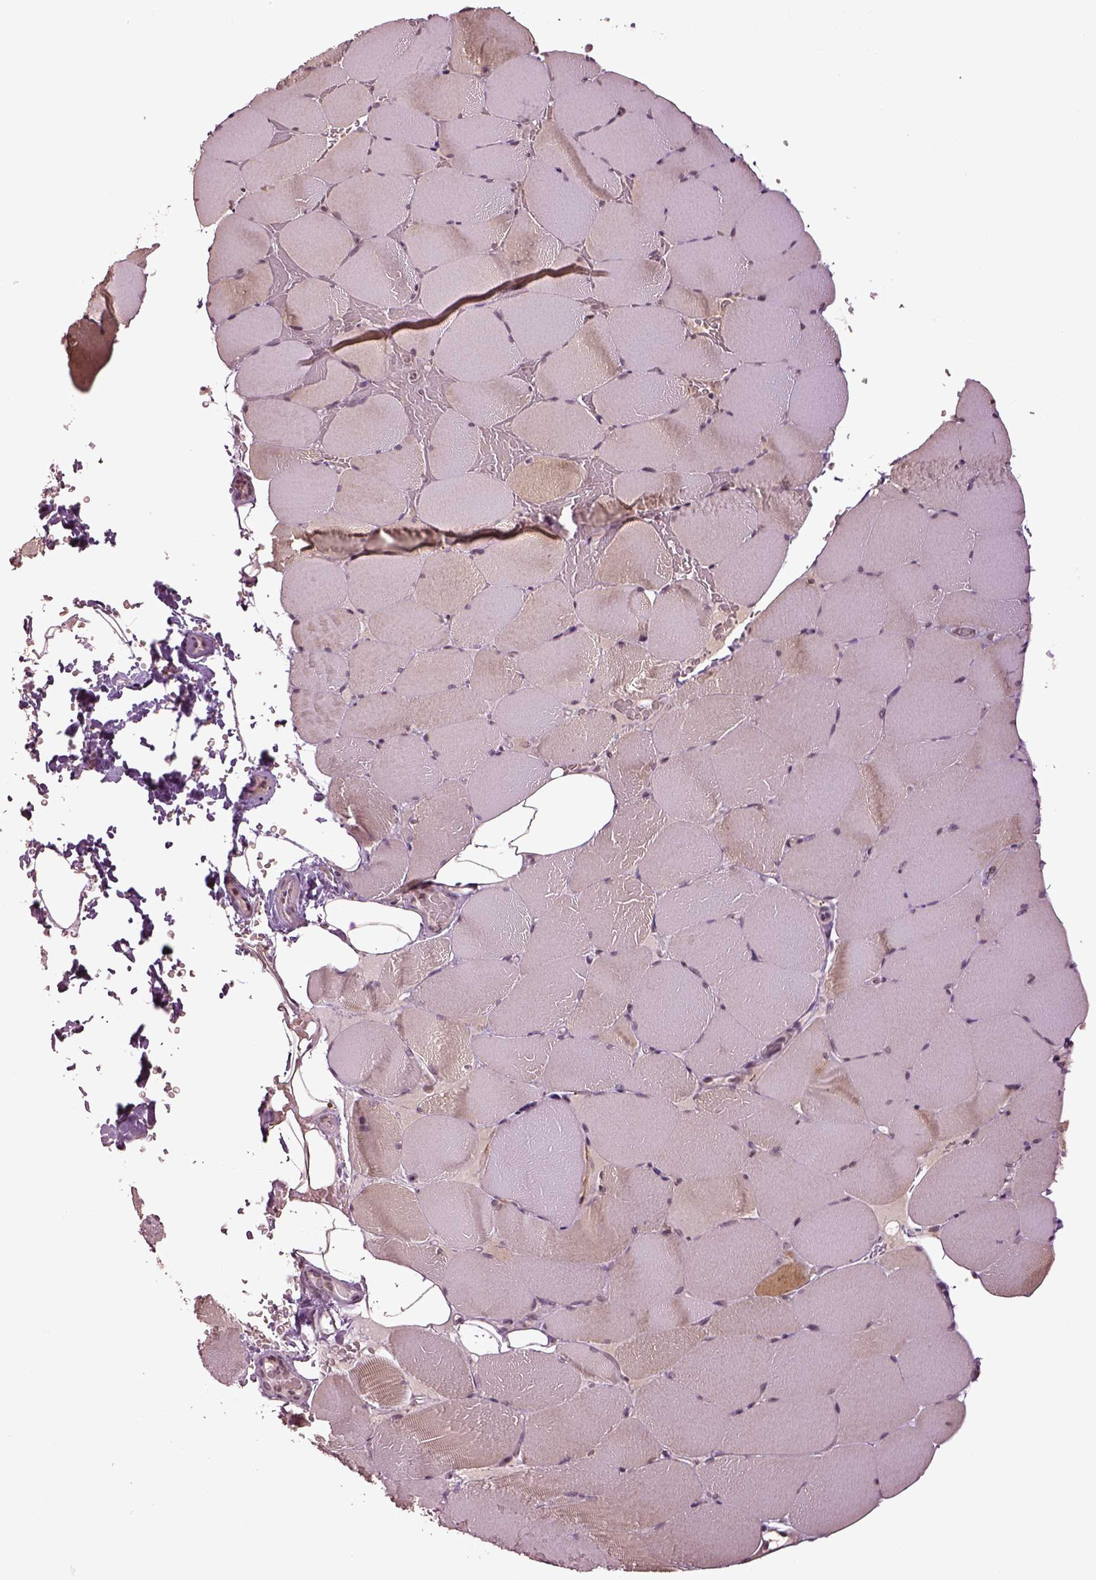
{"staining": {"intensity": "negative", "quantity": "none", "location": "none"}, "tissue": "skeletal muscle", "cell_type": "Myocytes", "image_type": "normal", "snomed": [{"axis": "morphology", "description": "Normal tissue, NOS"}, {"axis": "topography", "description": "Skeletal muscle"}], "caption": "The histopathology image shows no significant positivity in myocytes of skeletal muscle.", "gene": "GRM4", "patient": {"sex": "female", "age": 37}}